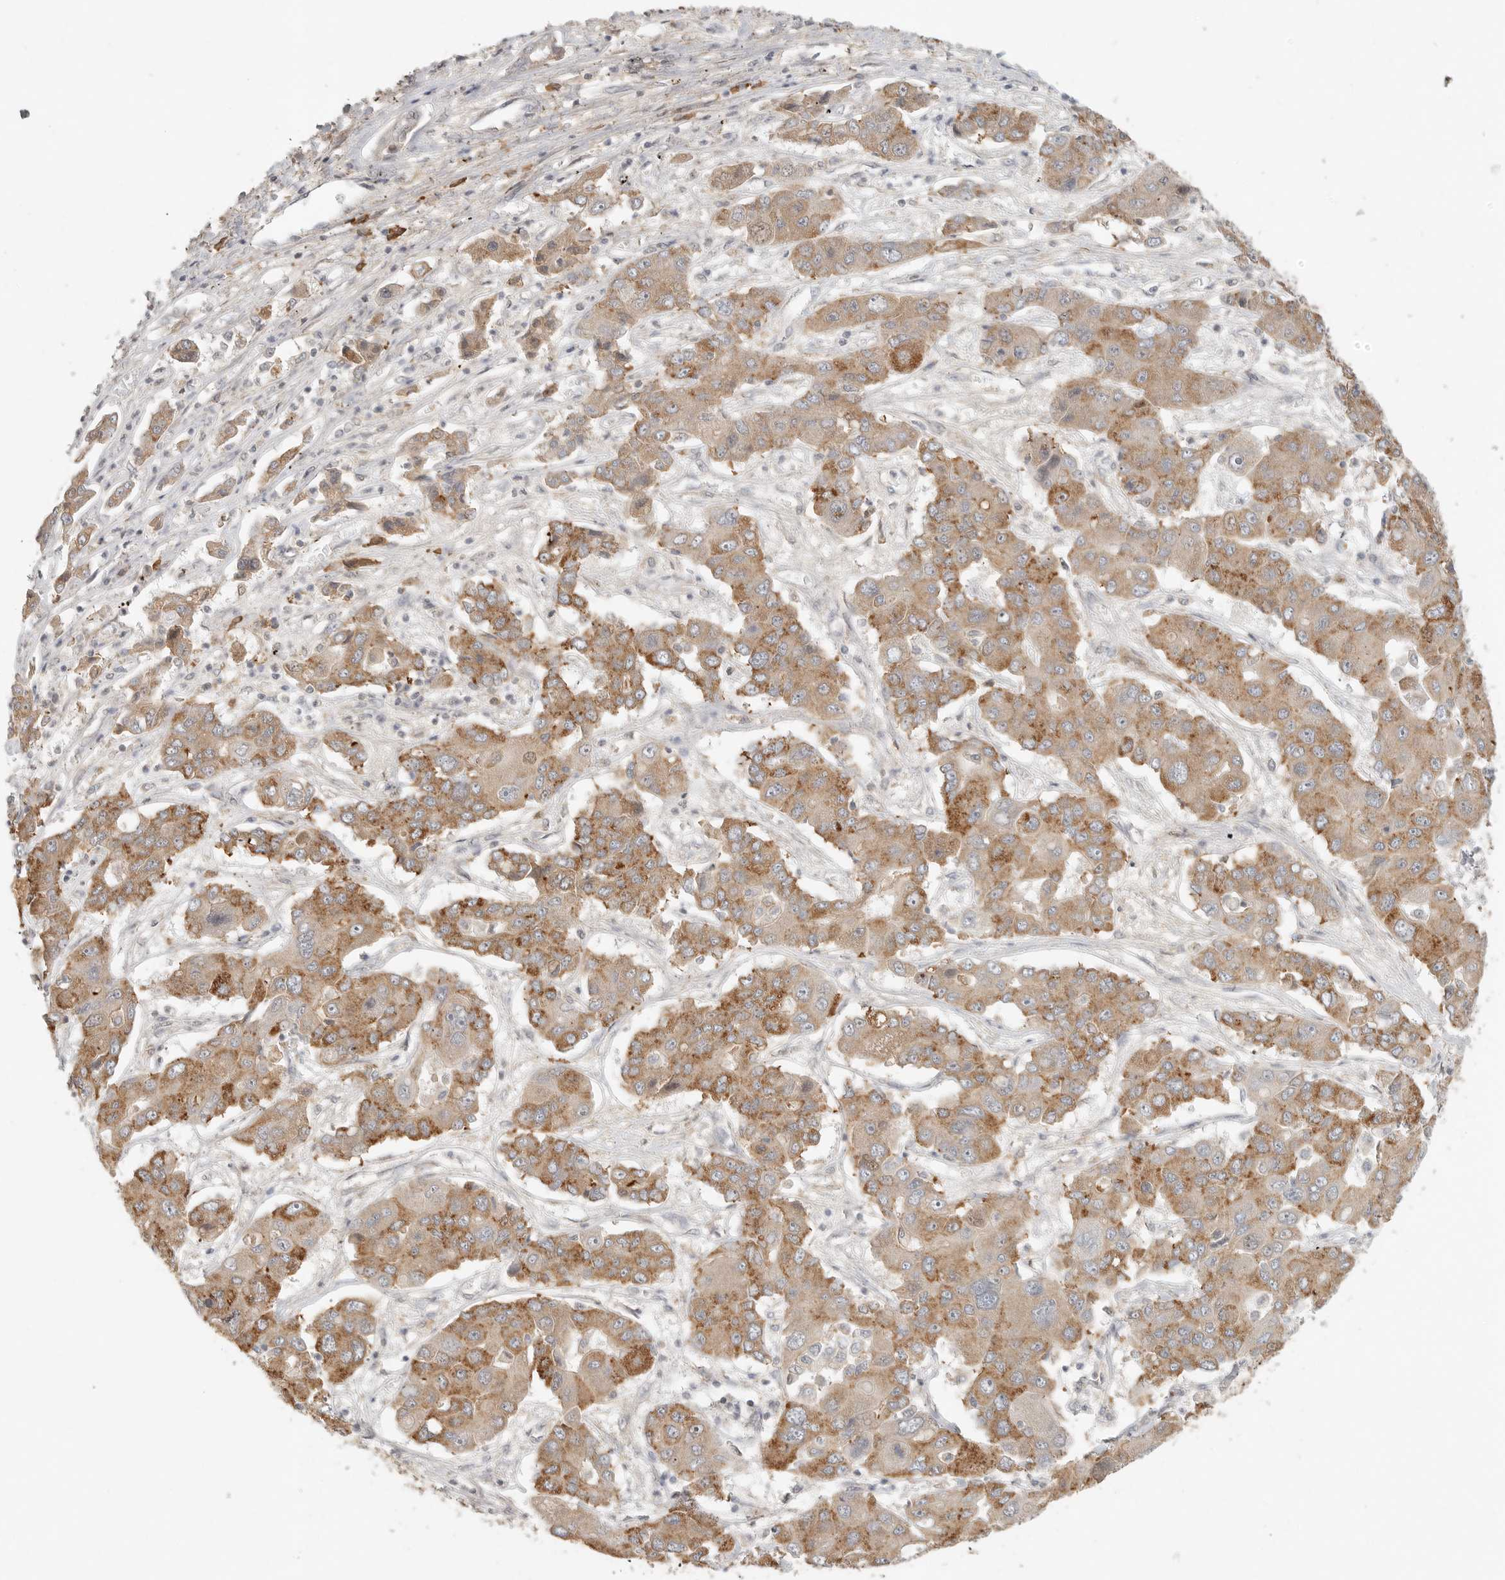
{"staining": {"intensity": "moderate", "quantity": ">75%", "location": "cytoplasmic/membranous"}, "tissue": "liver cancer", "cell_type": "Tumor cells", "image_type": "cancer", "snomed": [{"axis": "morphology", "description": "Cholangiocarcinoma"}, {"axis": "topography", "description": "Liver"}], "caption": "This photomicrograph reveals immunohistochemistry staining of human liver cancer, with medium moderate cytoplasmic/membranous positivity in about >75% of tumor cells.", "gene": "SLC25A36", "patient": {"sex": "male", "age": 67}}